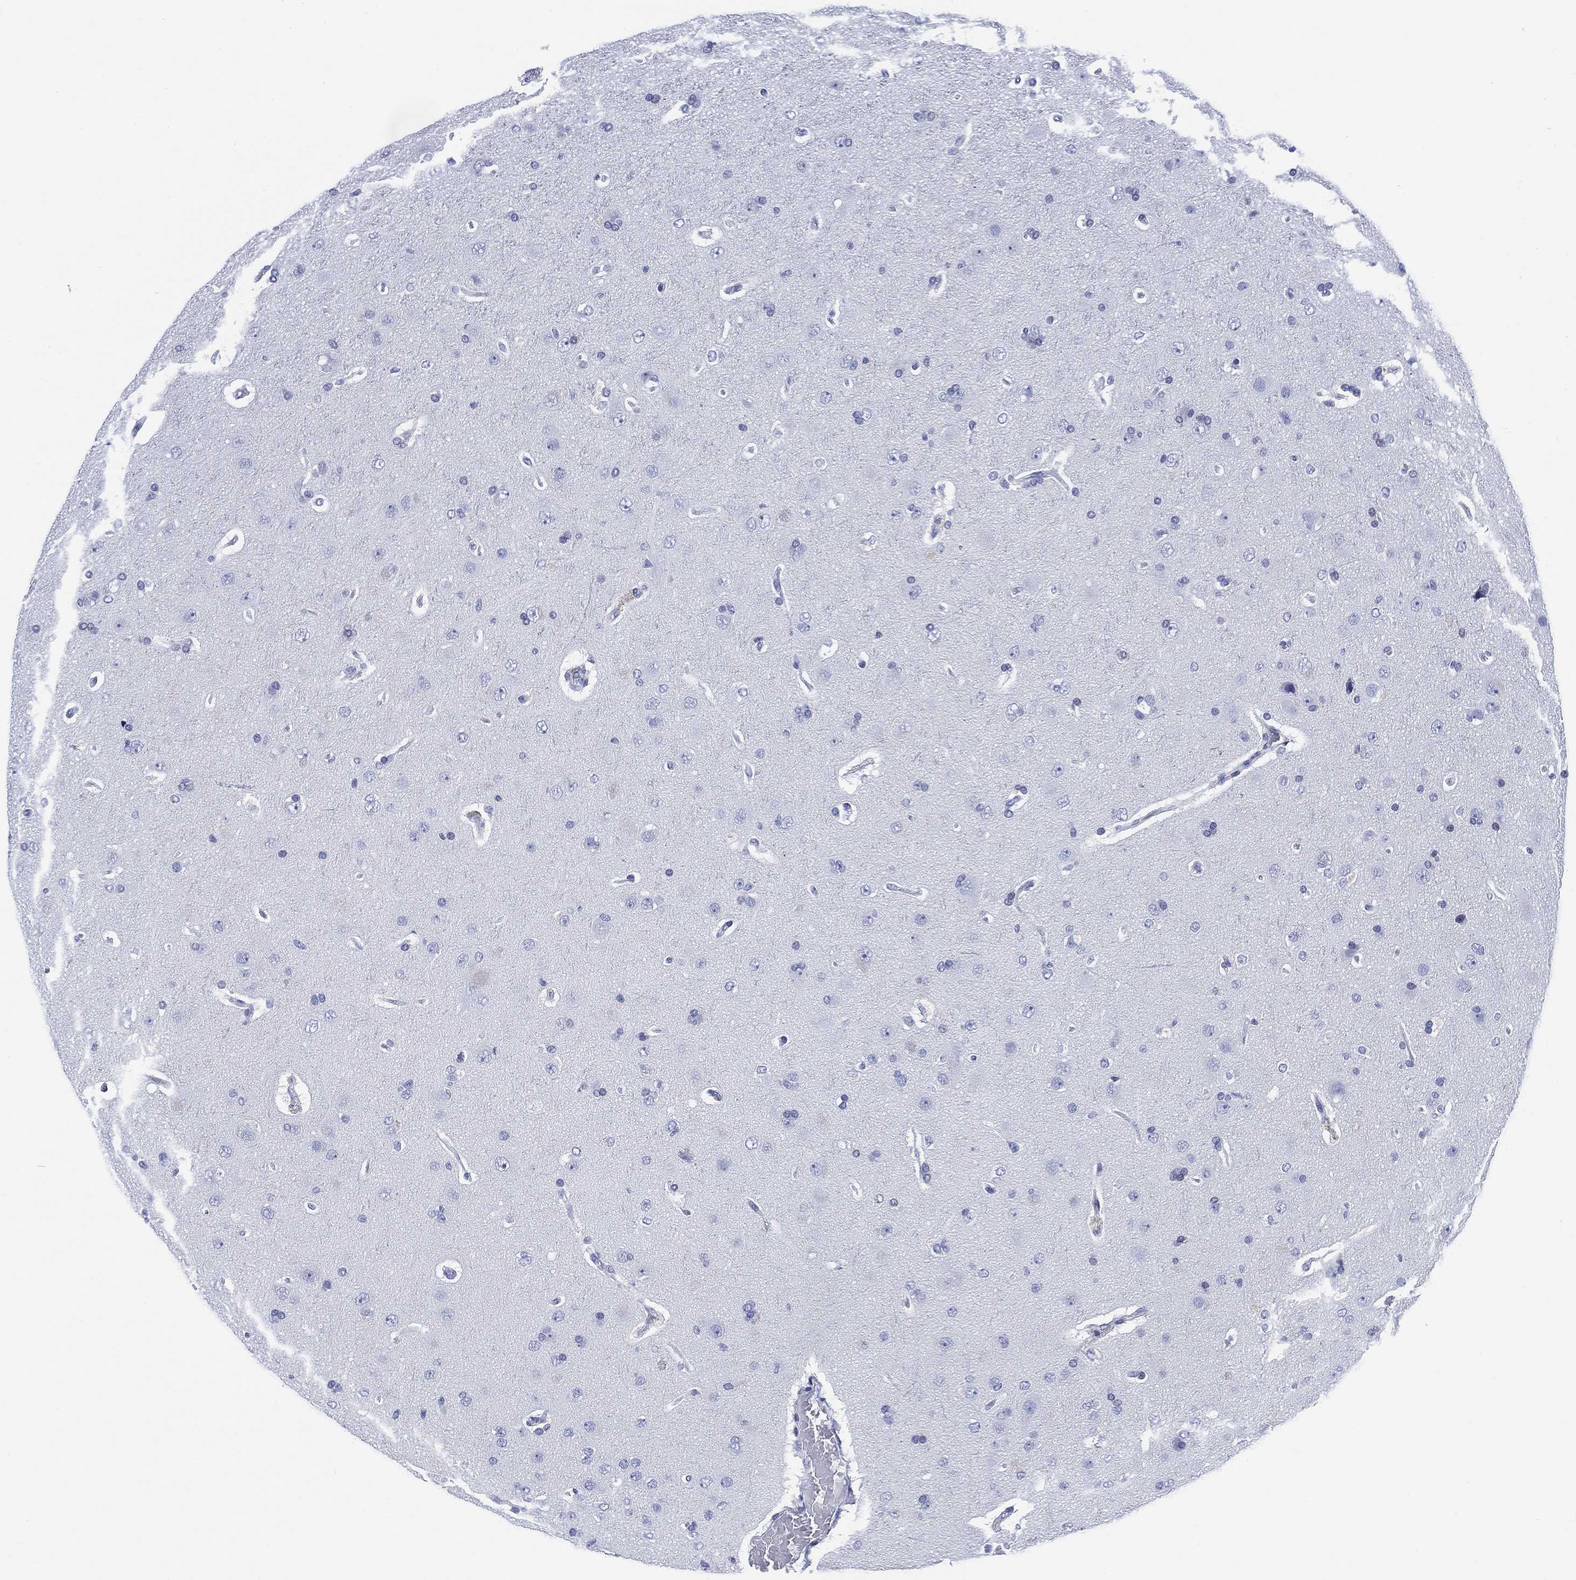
{"staining": {"intensity": "negative", "quantity": "none", "location": "none"}, "tissue": "glioma", "cell_type": "Tumor cells", "image_type": "cancer", "snomed": [{"axis": "morphology", "description": "Glioma, malignant, NOS"}, {"axis": "topography", "description": "Cerebral cortex"}], "caption": "Tumor cells show no significant positivity in glioma (malignant).", "gene": "FYB1", "patient": {"sex": "male", "age": 58}}